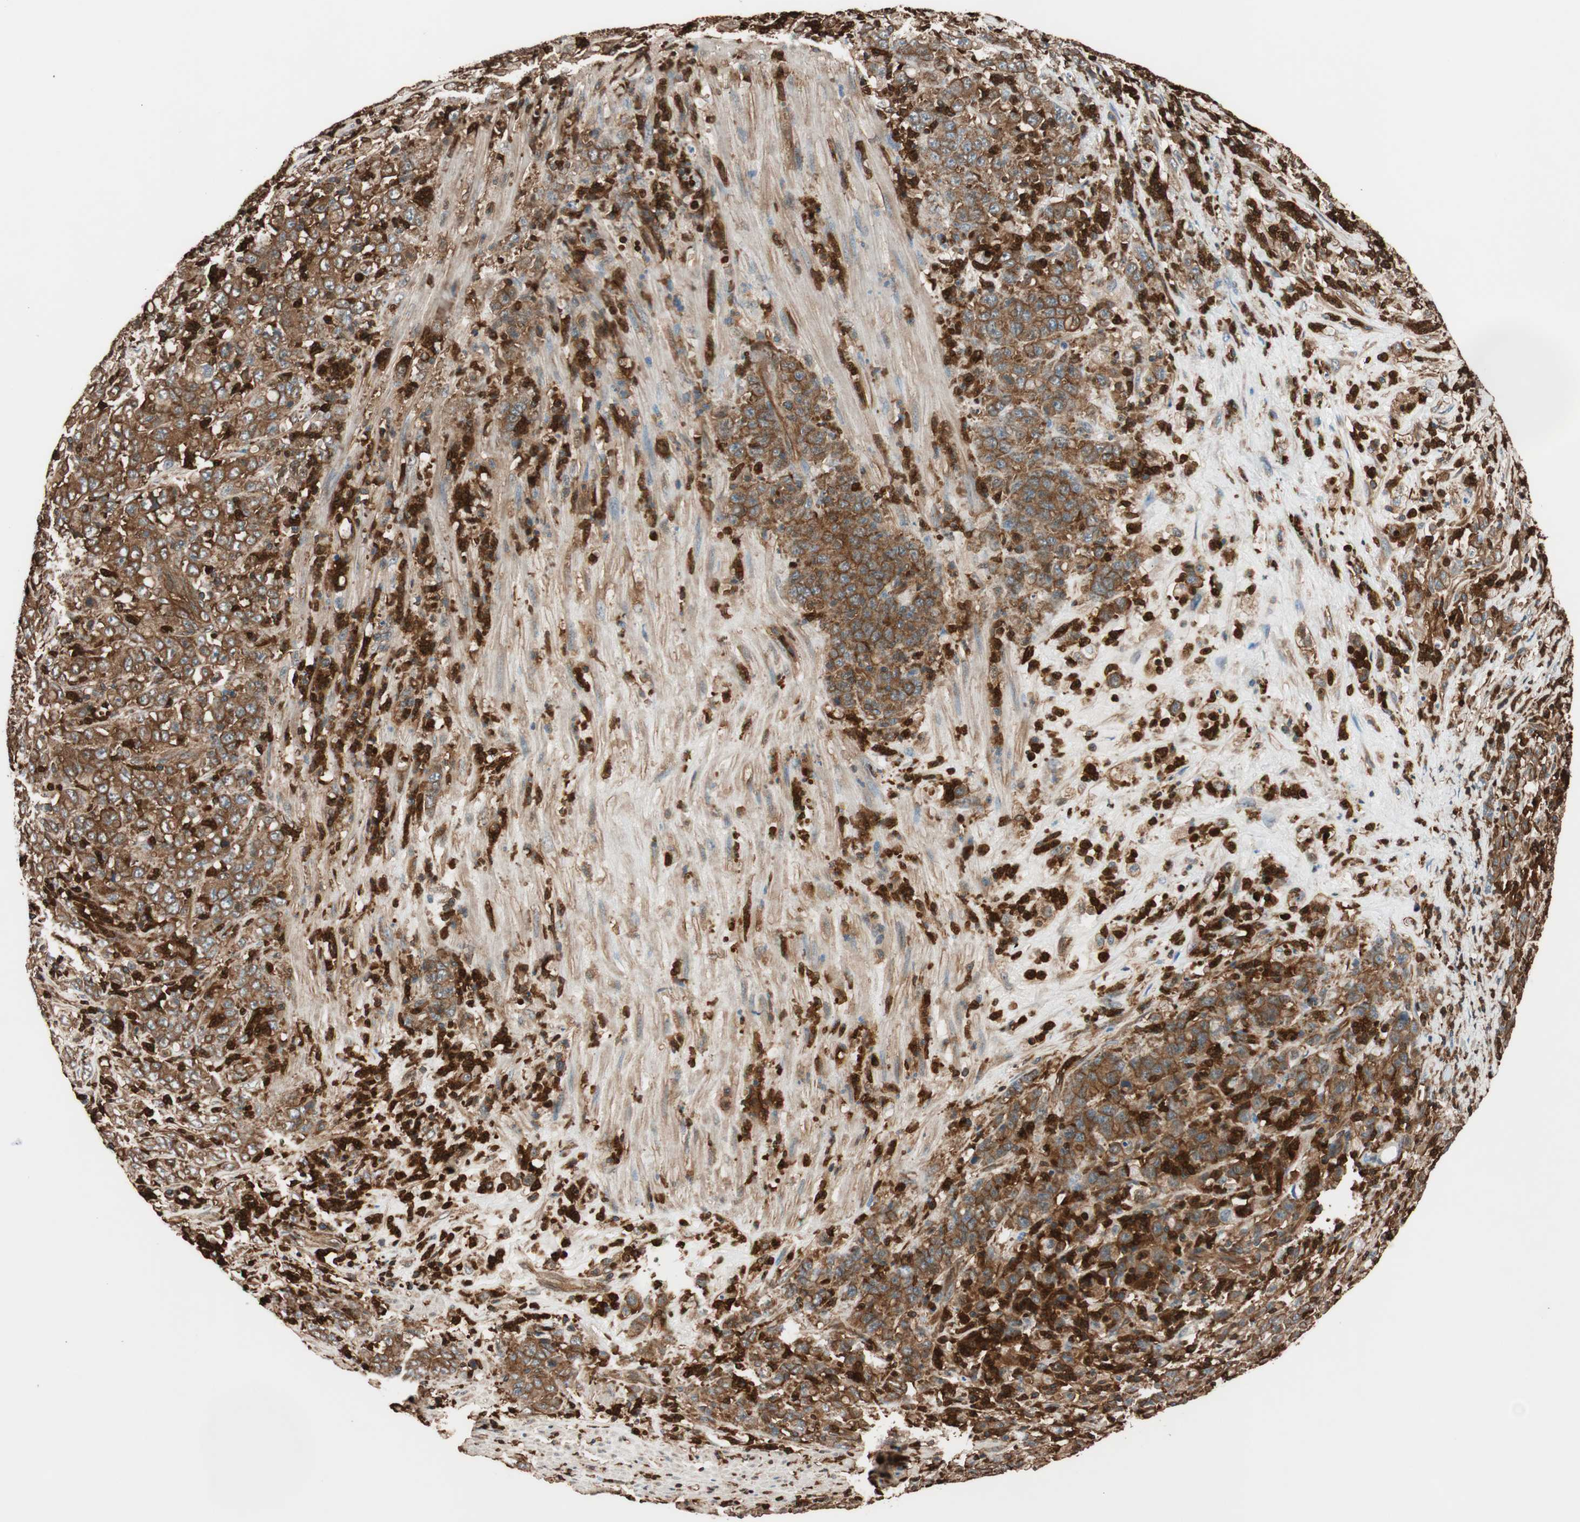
{"staining": {"intensity": "strong", "quantity": ">75%", "location": "cytoplasmic/membranous"}, "tissue": "stomach cancer", "cell_type": "Tumor cells", "image_type": "cancer", "snomed": [{"axis": "morphology", "description": "Adenocarcinoma, NOS"}, {"axis": "topography", "description": "Stomach, lower"}], "caption": "IHC (DAB (3,3'-diaminobenzidine)) staining of stomach cancer (adenocarcinoma) exhibits strong cytoplasmic/membranous protein expression in about >75% of tumor cells. (Brightfield microscopy of DAB IHC at high magnification).", "gene": "VASP", "patient": {"sex": "female", "age": 71}}